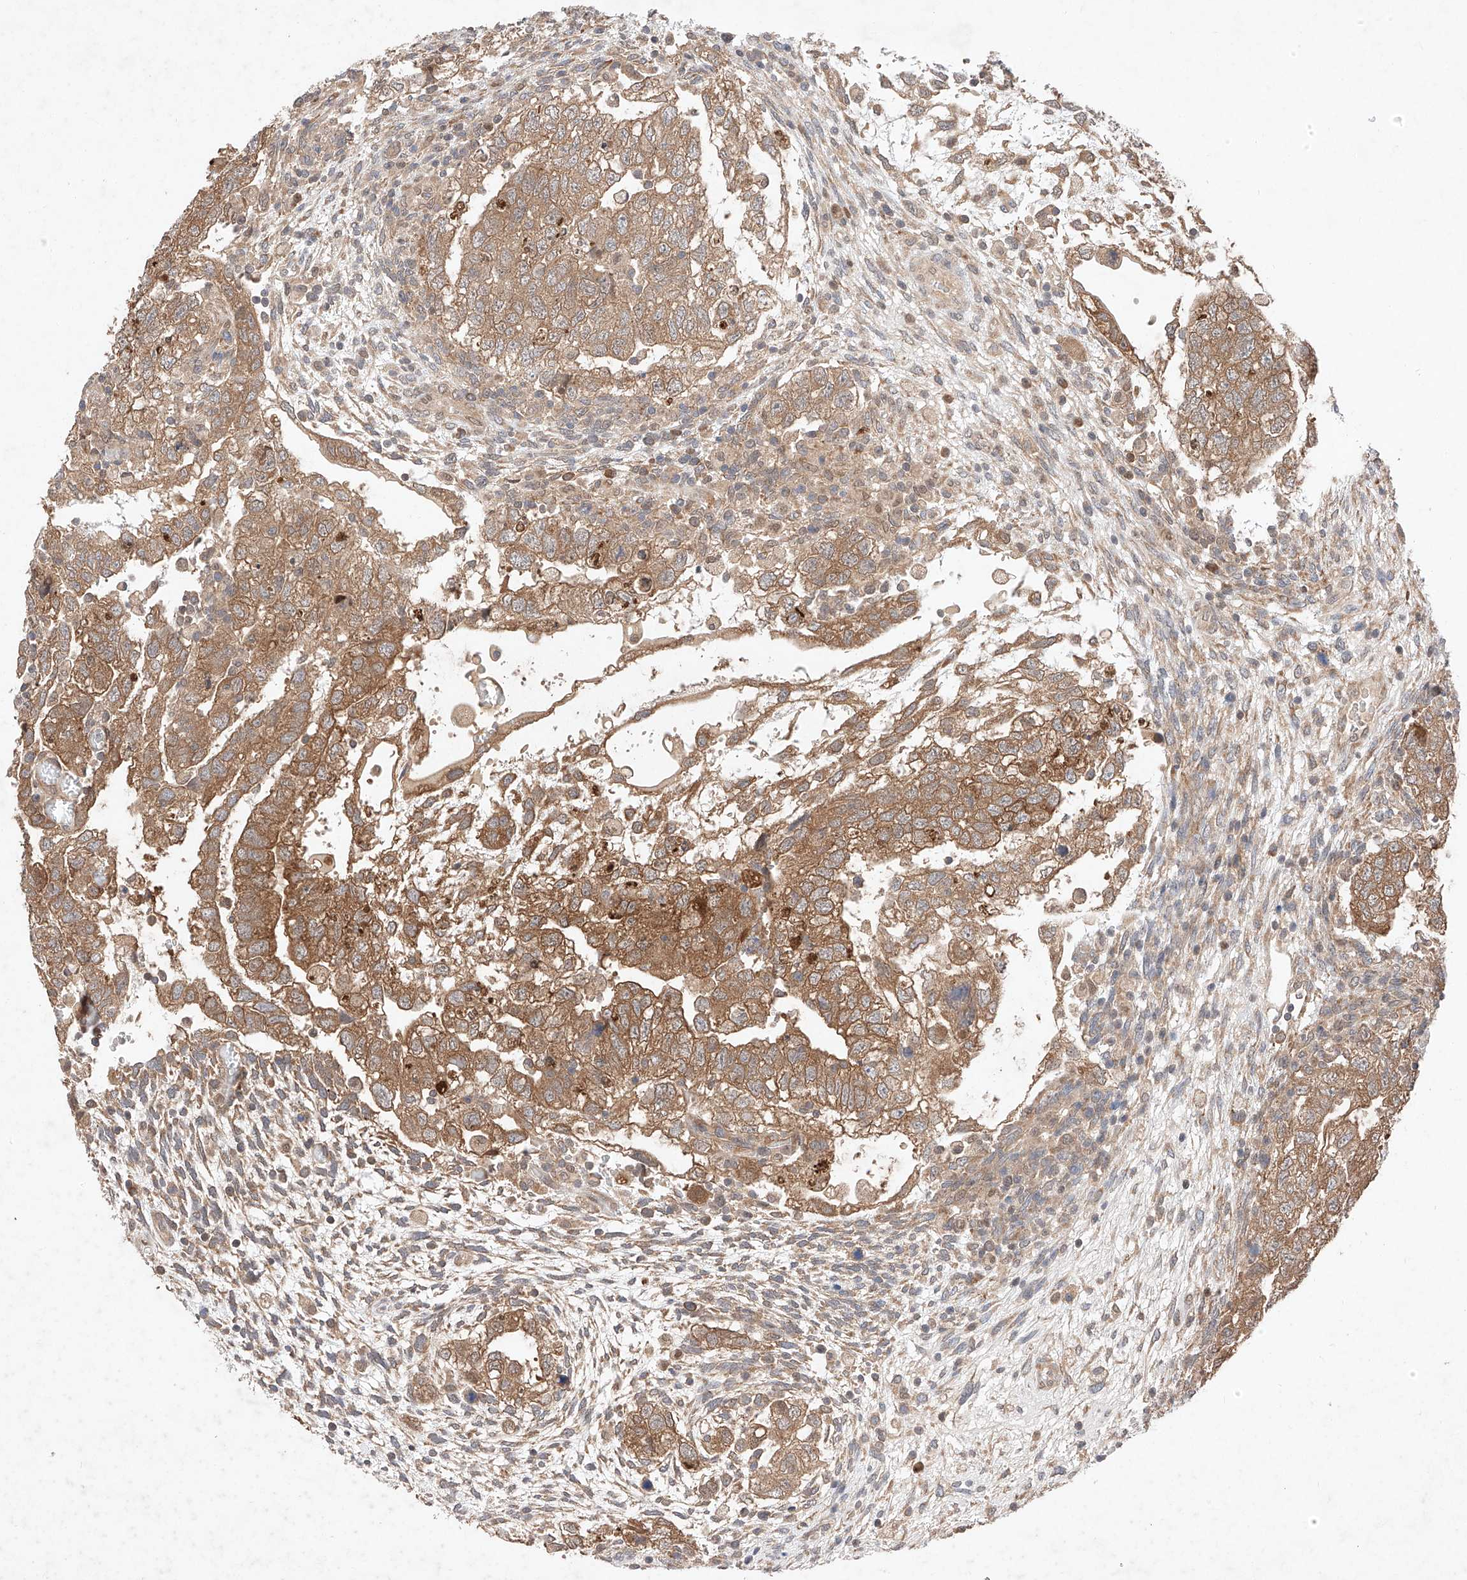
{"staining": {"intensity": "moderate", "quantity": ">75%", "location": "cytoplasmic/membranous"}, "tissue": "testis cancer", "cell_type": "Tumor cells", "image_type": "cancer", "snomed": [{"axis": "morphology", "description": "Carcinoma, Embryonal, NOS"}, {"axis": "topography", "description": "Testis"}], "caption": "Immunohistochemistry (IHC) image of neoplastic tissue: human embryonal carcinoma (testis) stained using IHC reveals medium levels of moderate protein expression localized specifically in the cytoplasmic/membranous of tumor cells, appearing as a cytoplasmic/membranous brown color.", "gene": "ZSCAN4", "patient": {"sex": "male", "age": 37}}